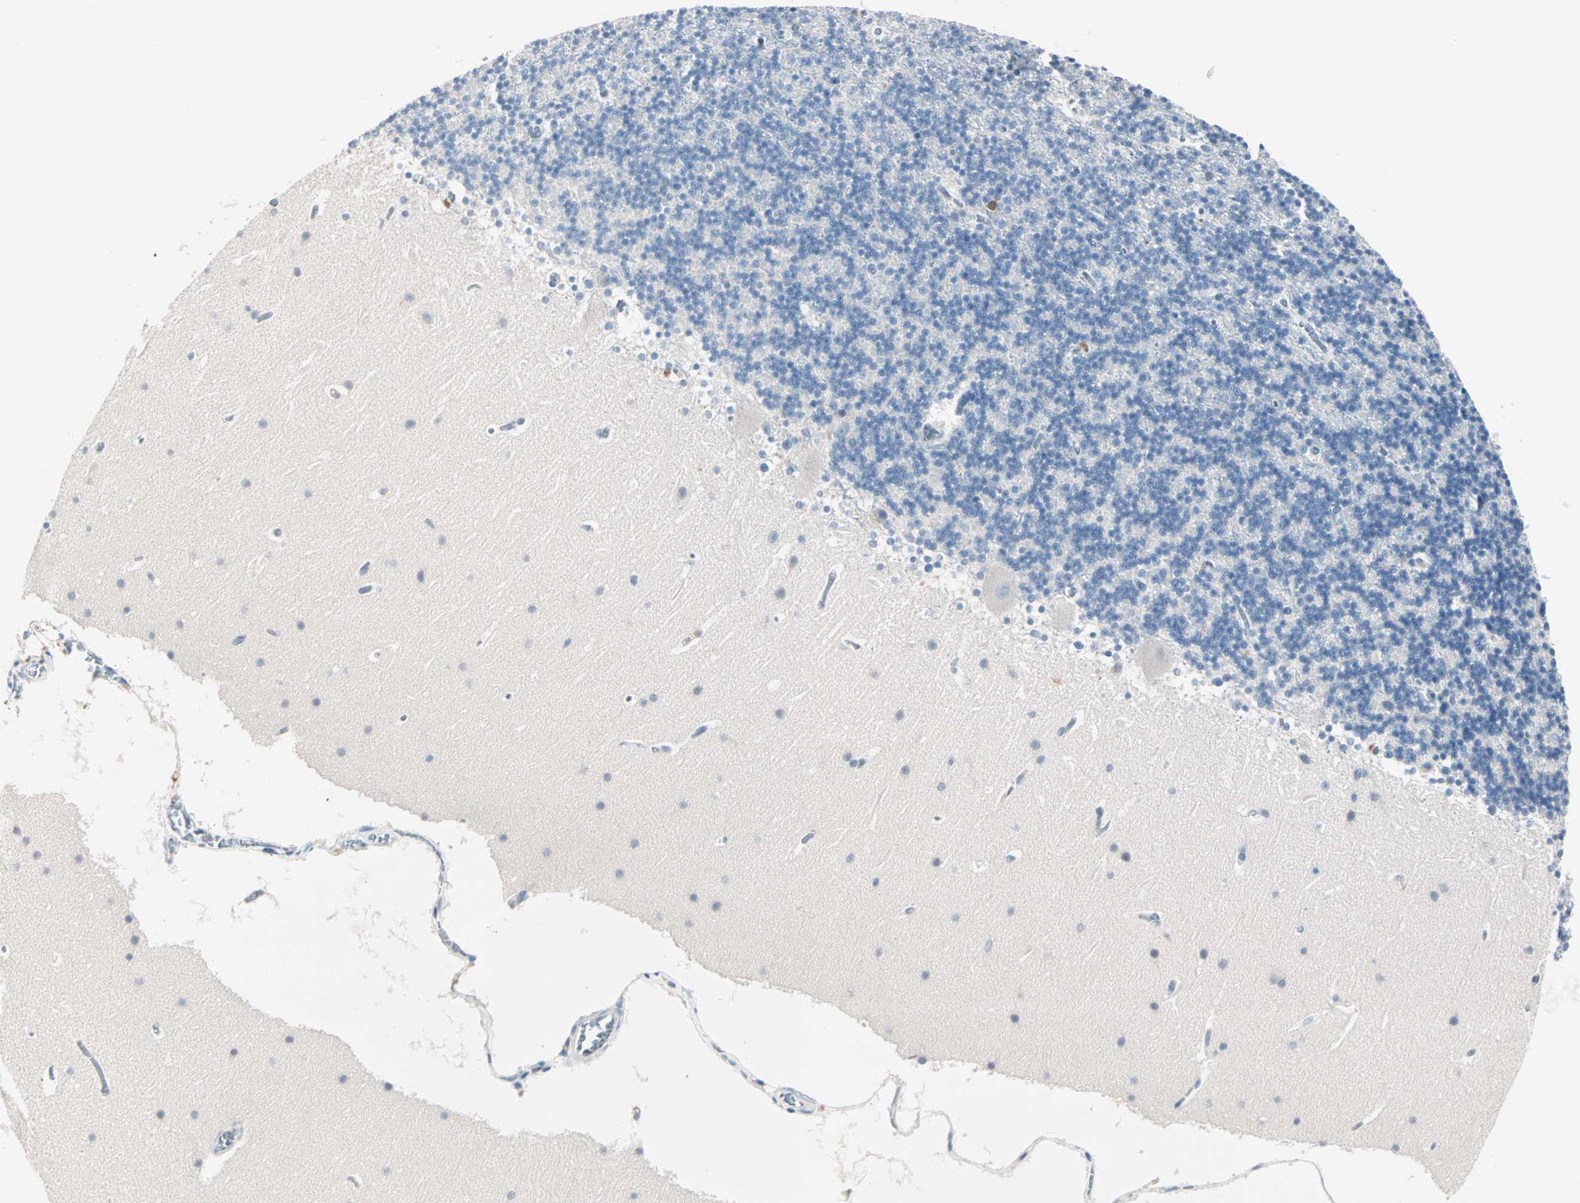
{"staining": {"intensity": "moderate", "quantity": "<25%", "location": "nuclear"}, "tissue": "cerebellum", "cell_type": "Cells in granular layer", "image_type": "normal", "snomed": [{"axis": "morphology", "description": "Normal tissue, NOS"}, {"axis": "topography", "description": "Cerebellum"}], "caption": "A photomicrograph of human cerebellum stained for a protein exhibits moderate nuclear brown staining in cells in granular layer.", "gene": "CCNE2", "patient": {"sex": "male", "age": 45}}